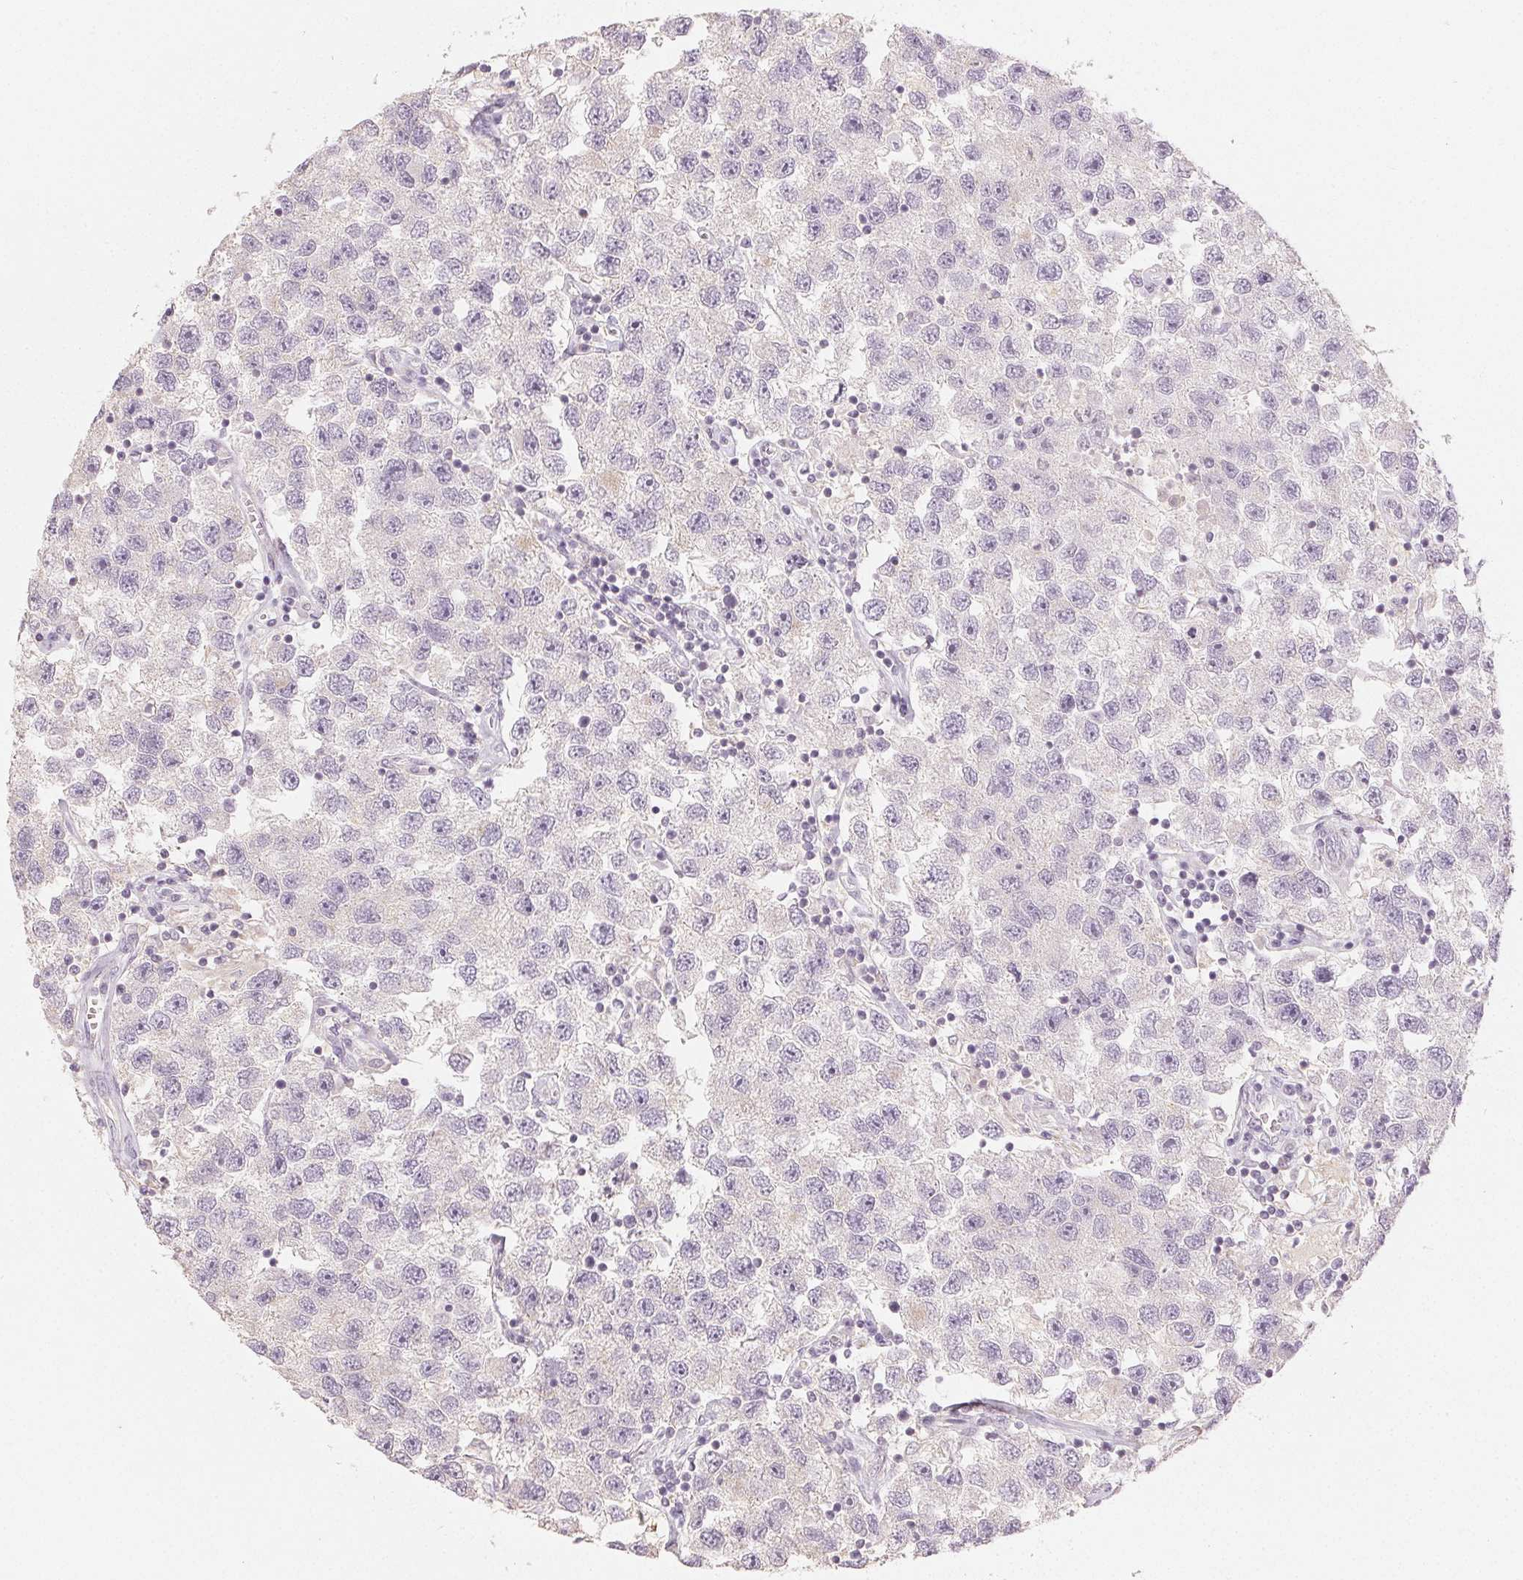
{"staining": {"intensity": "negative", "quantity": "none", "location": "none"}, "tissue": "testis cancer", "cell_type": "Tumor cells", "image_type": "cancer", "snomed": [{"axis": "morphology", "description": "Seminoma, NOS"}, {"axis": "topography", "description": "Testis"}], "caption": "This is an IHC micrograph of human testis cancer (seminoma). There is no expression in tumor cells.", "gene": "LVRN", "patient": {"sex": "male", "age": 26}}